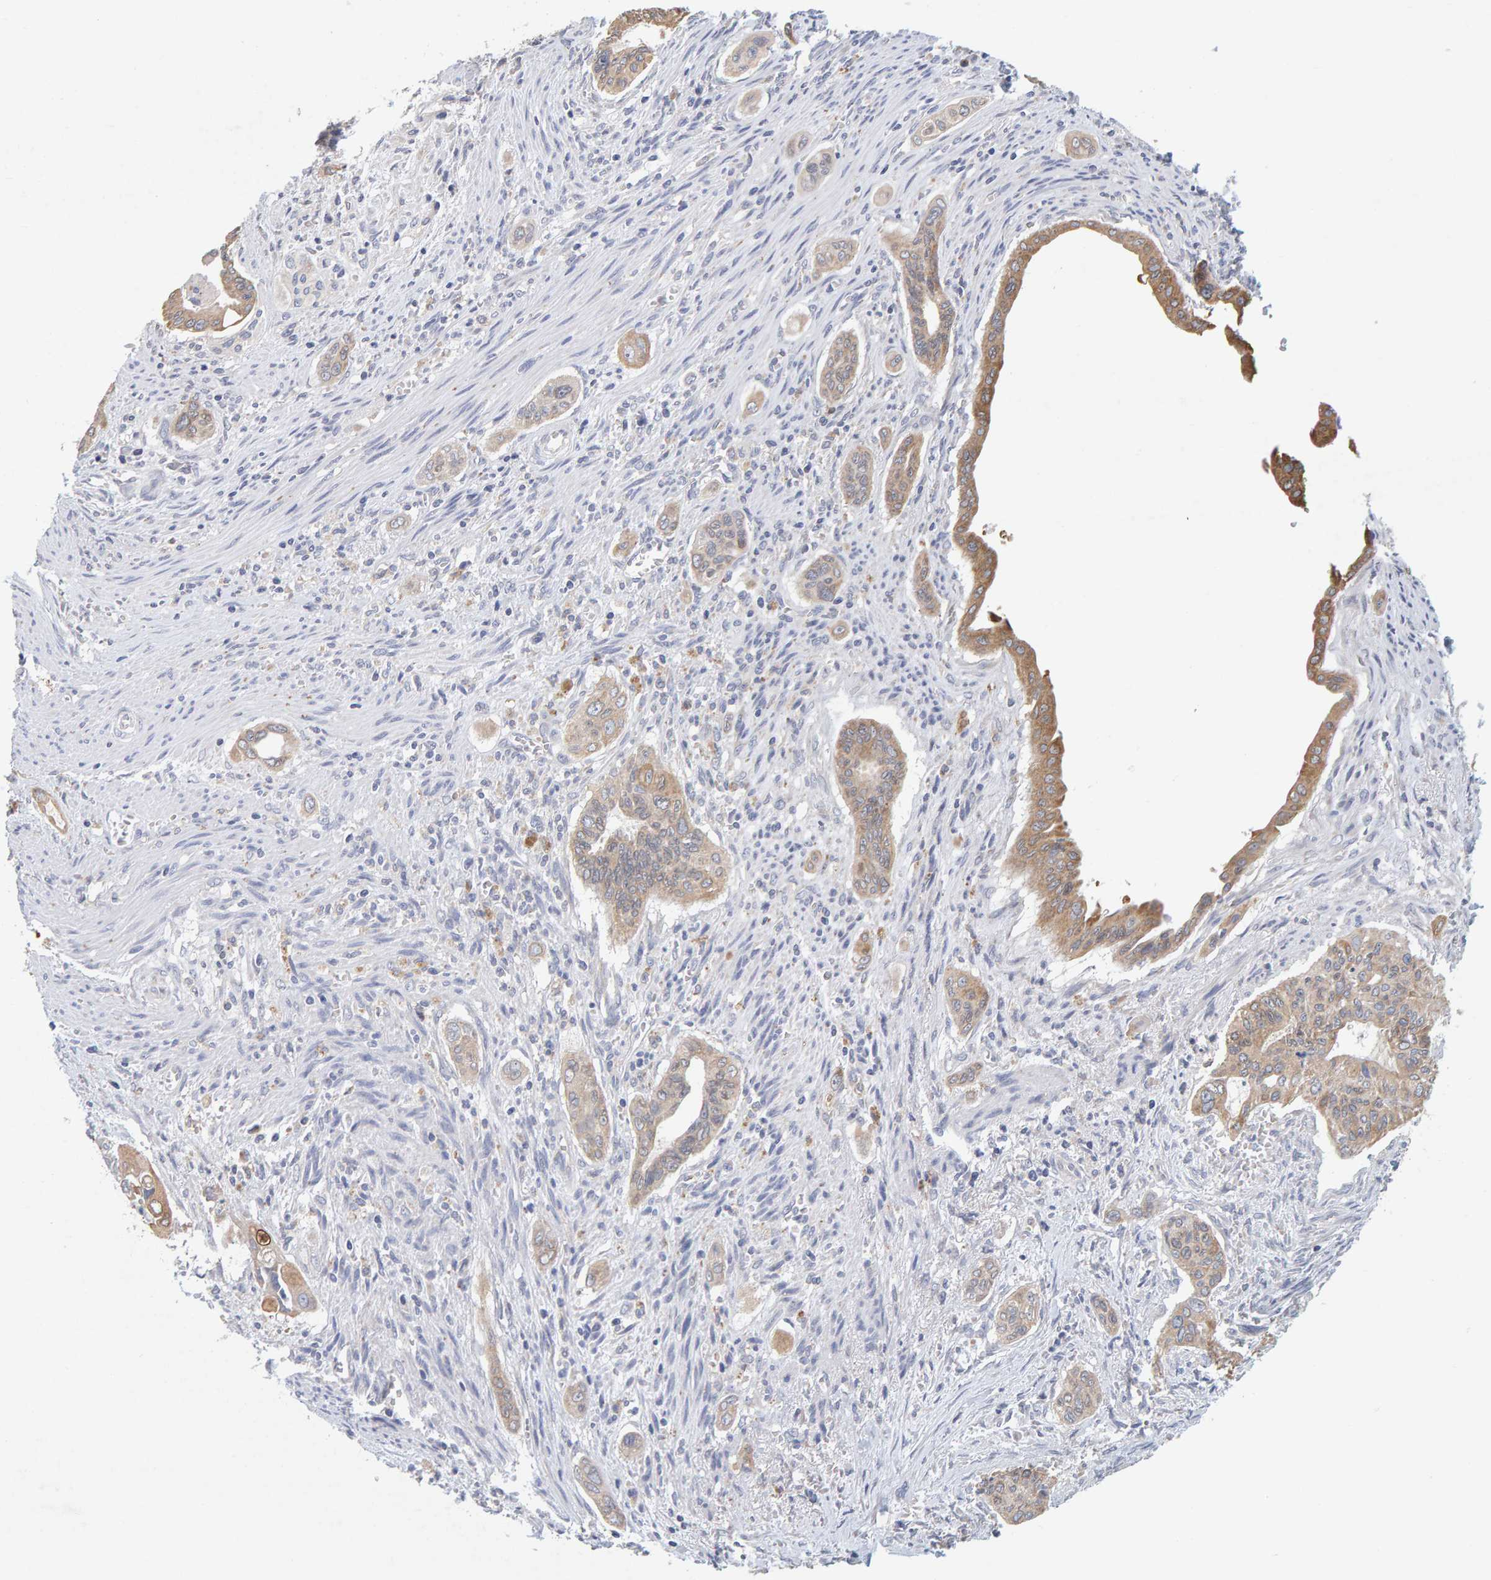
{"staining": {"intensity": "moderate", "quantity": ">75%", "location": "cytoplasmic/membranous"}, "tissue": "pancreatic cancer", "cell_type": "Tumor cells", "image_type": "cancer", "snomed": [{"axis": "morphology", "description": "Adenocarcinoma, NOS"}, {"axis": "topography", "description": "Pancreas"}], "caption": "An image of pancreatic adenocarcinoma stained for a protein reveals moderate cytoplasmic/membranous brown staining in tumor cells.", "gene": "SGPL1", "patient": {"sex": "male", "age": 77}}